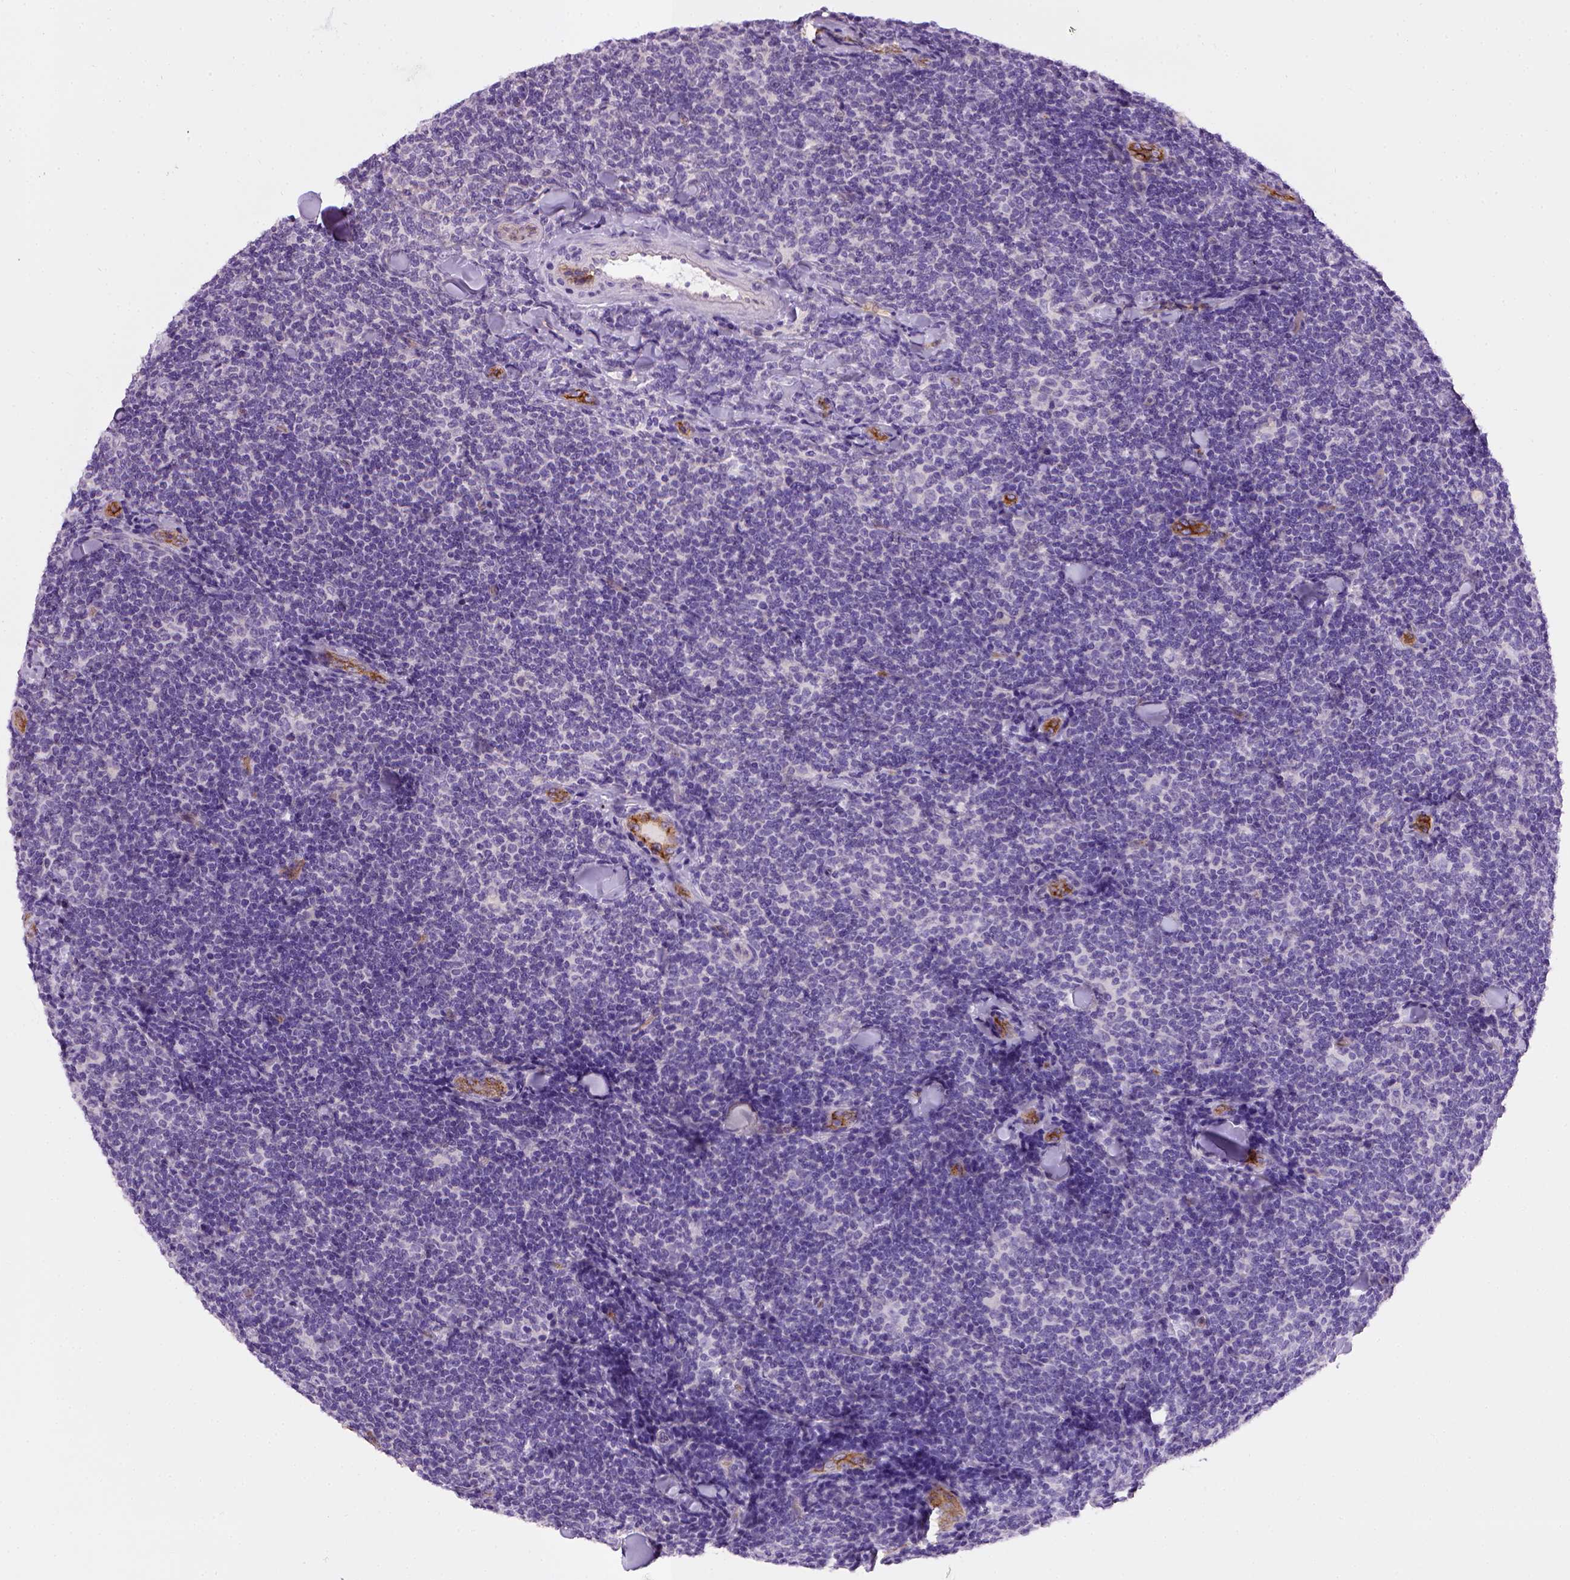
{"staining": {"intensity": "negative", "quantity": "none", "location": "none"}, "tissue": "lymphoma", "cell_type": "Tumor cells", "image_type": "cancer", "snomed": [{"axis": "morphology", "description": "Malignant lymphoma, non-Hodgkin's type, Low grade"}, {"axis": "topography", "description": "Lymph node"}], "caption": "The photomicrograph shows no significant expression in tumor cells of lymphoma.", "gene": "ENG", "patient": {"sex": "female", "age": 56}}